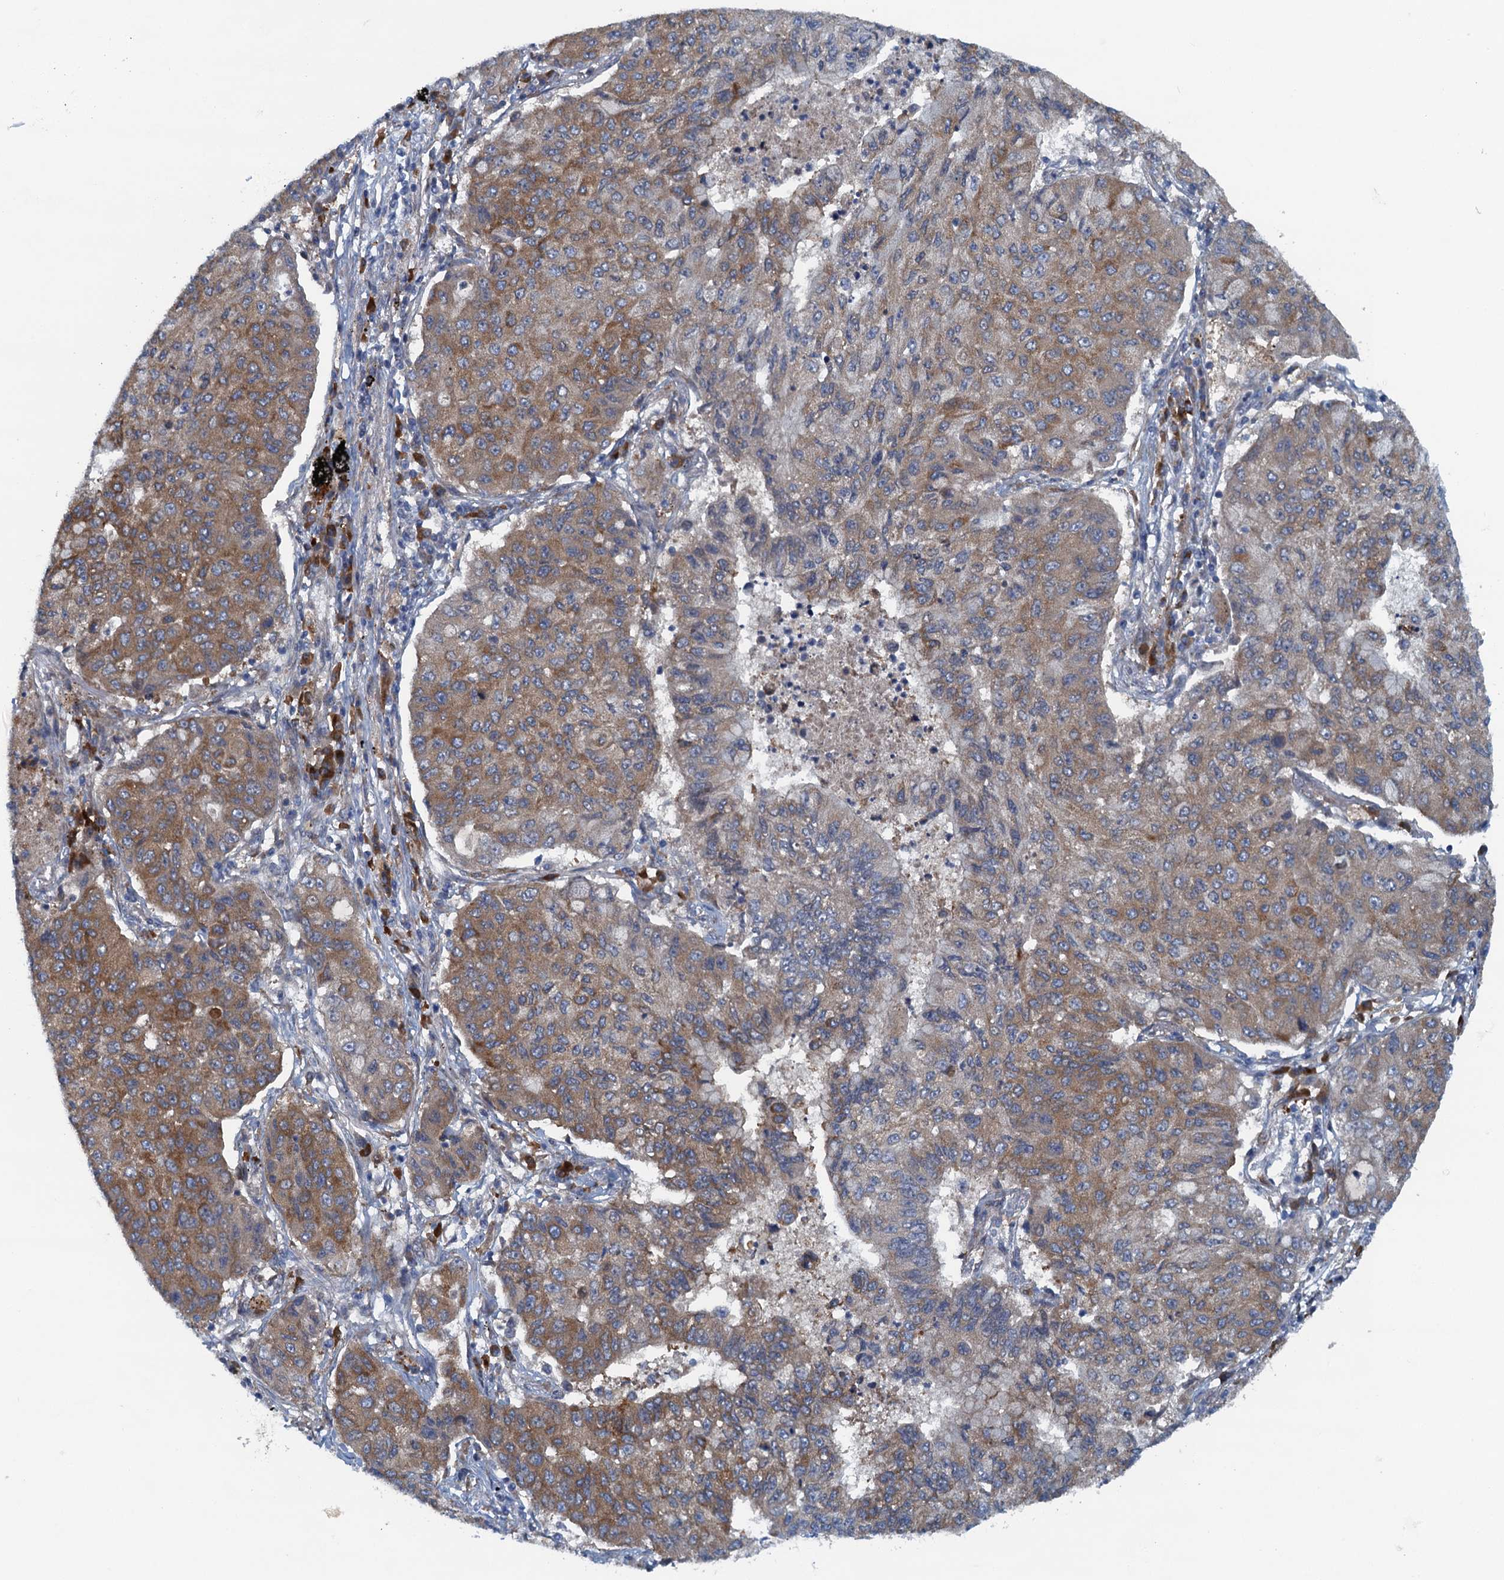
{"staining": {"intensity": "moderate", "quantity": ">75%", "location": "cytoplasmic/membranous"}, "tissue": "lung cancer", "cell_type": "Tumor cells", "image_type": "cancer", "snomed": [{"axis": "morphology", "description": "Squamous cell carcinoma, NOS"}, {"axis": "topography", "description": "Lung"}], "caption": "Immunohistochemical staining of lung cancer displays medium levels of moderate cytoplasmic/membranous protein staining in about >75% of tumor cells.", "gene": "MYDGF", "patient": {"sex": "male", "age": 74}}